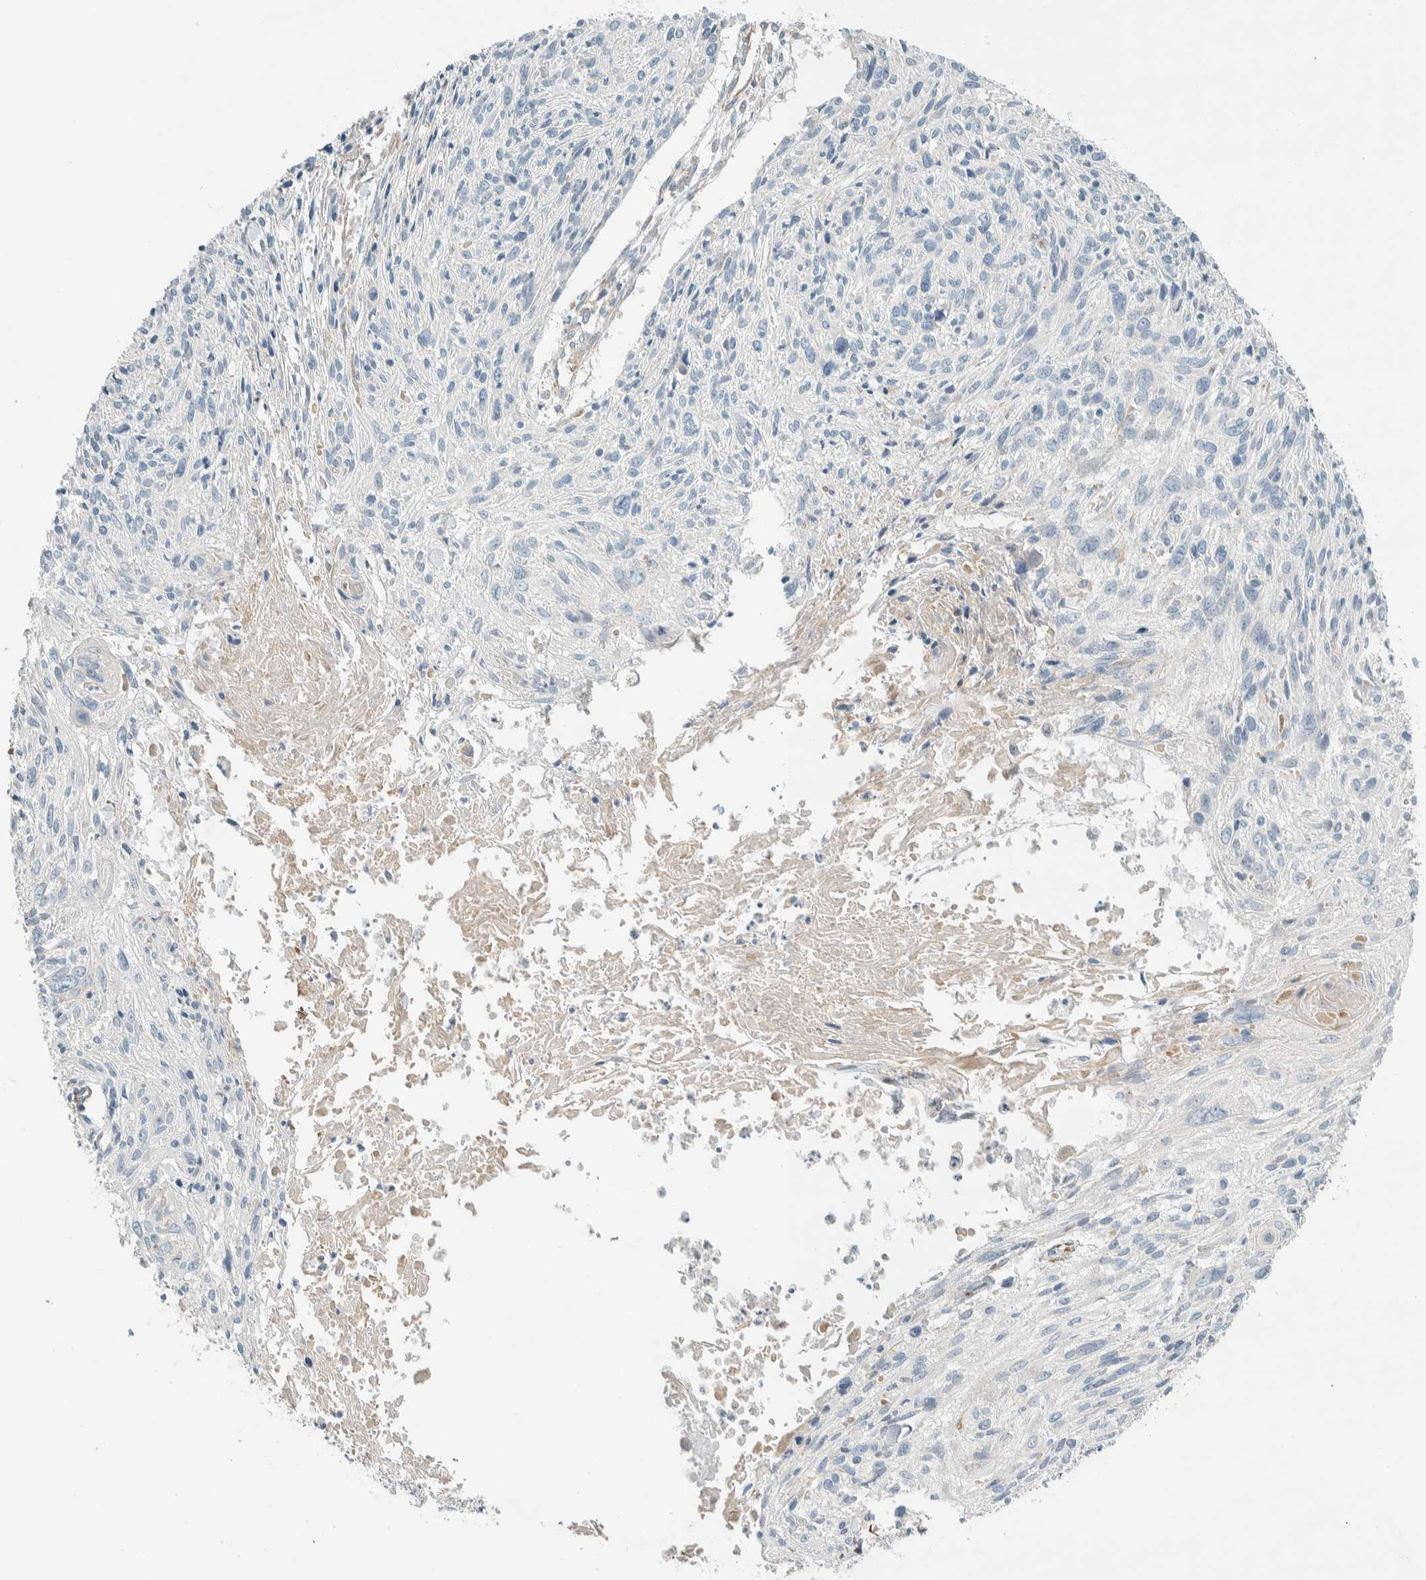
{"staining": {"intensity": "negative", "quantity": "none", "location": "none"}, "tissue": "cervical cancer", "cell_type": "Tumor cells", "image_type": "cancer", "snomed": [{"axis": "morphology", "description": "Squamous cell carcinoma, NOS"}, {"axis": "topography", "description": "Cervix"}], "caption": "Human squamous cell carcinoma (cervical) stained for a protein using IHC demonstrates no staining in tumor cells.", "gene": "CDR2", "patient": {"sex": "female", "age": 51}}